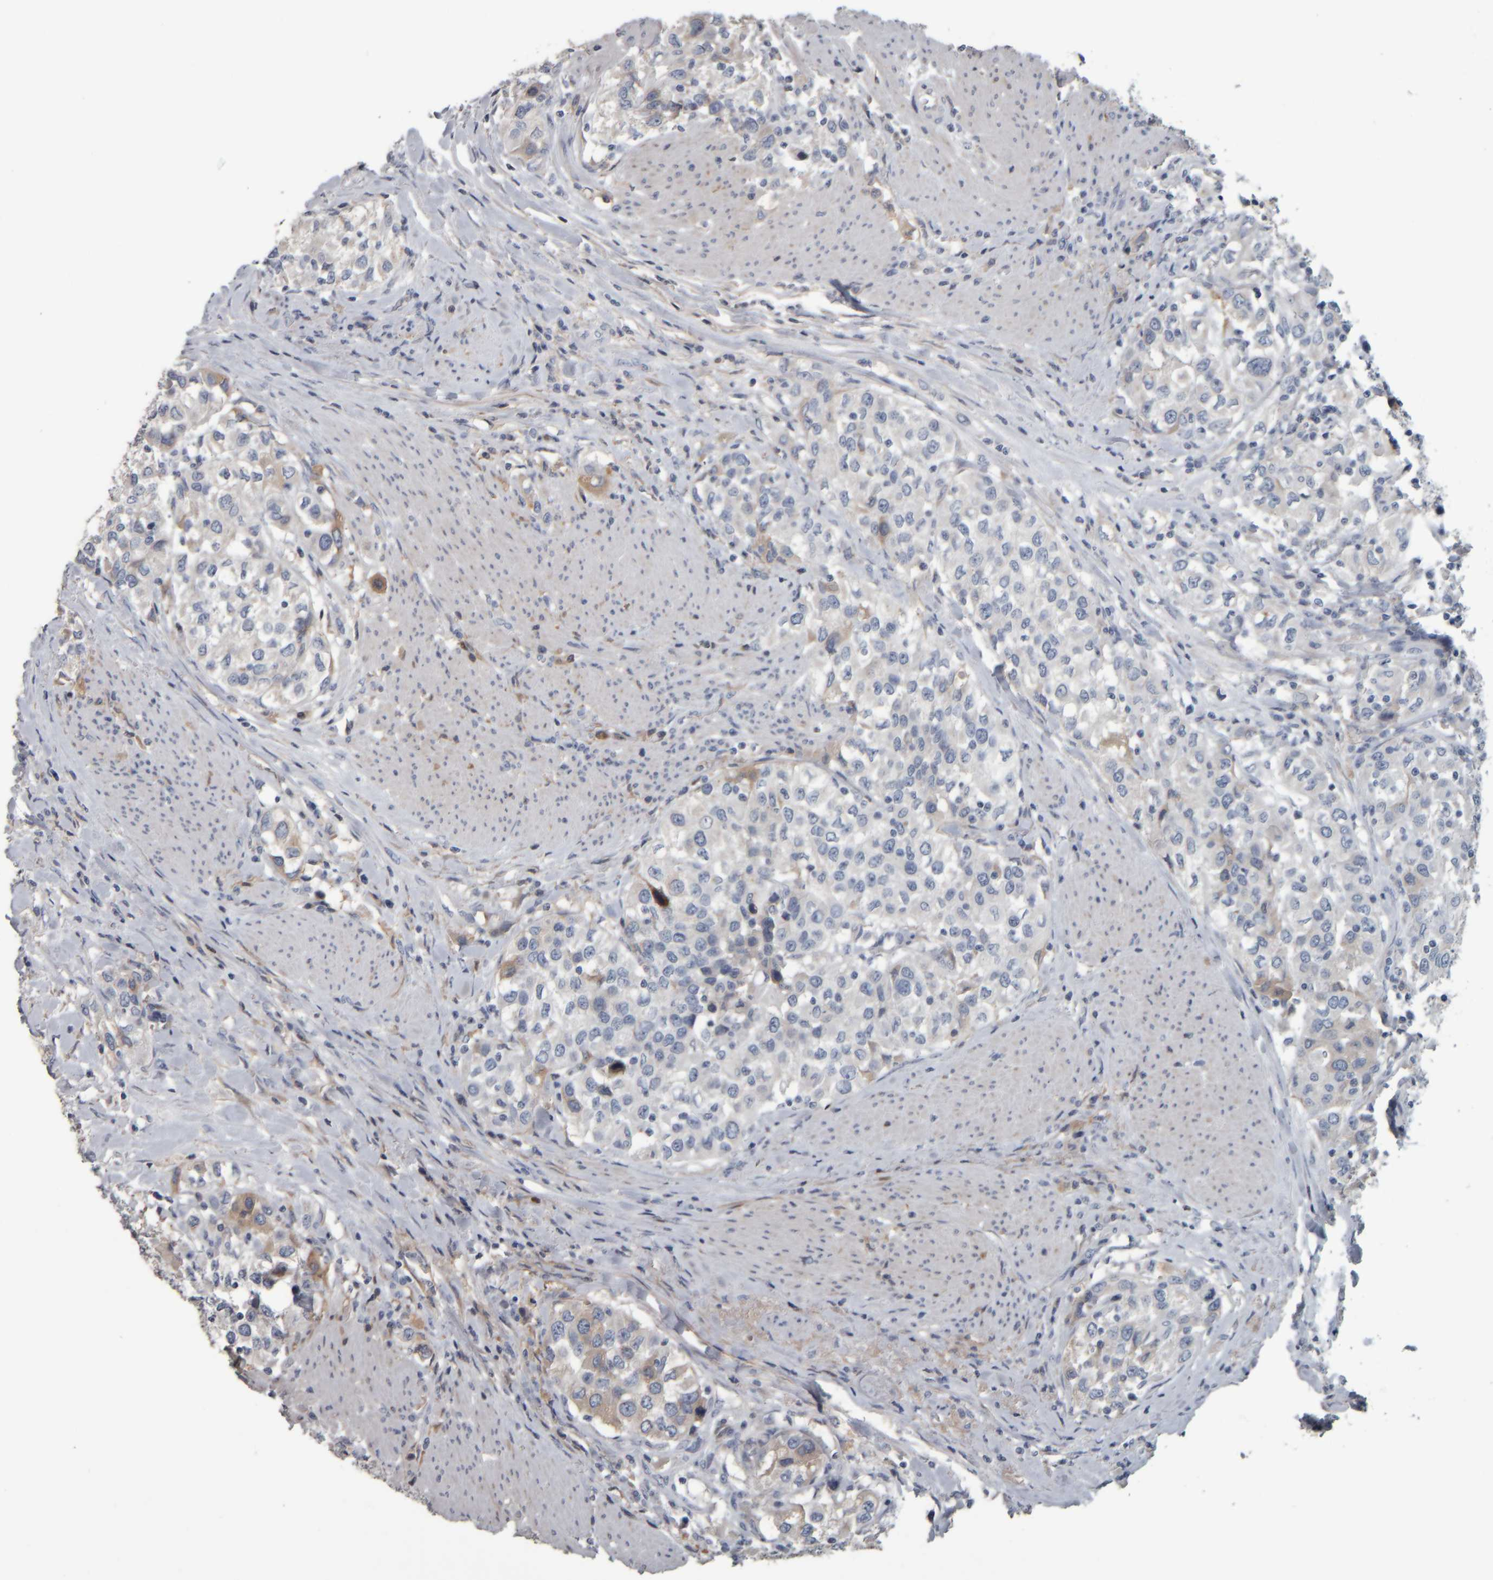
{"staining": {"intensity": "weak", "quantity": "<25%", "location": "cytoplasmic/membranous"}, "tissue": "urothelial cancer", "cell_type": "Tumor cells", "image_type": "cancer", "snomed": [{"axis": "morphology", "description": "Urothelial carcinoma, High grade"}, {"axis": "topography", "description": "Urinary bladder"}], "caption": "This is an immunohistochemistry image of human urothelial cancer. There is no staining in tumor cells.", "gene": "CAVIN4", "patient": {"sex": "female", "age": 80}}